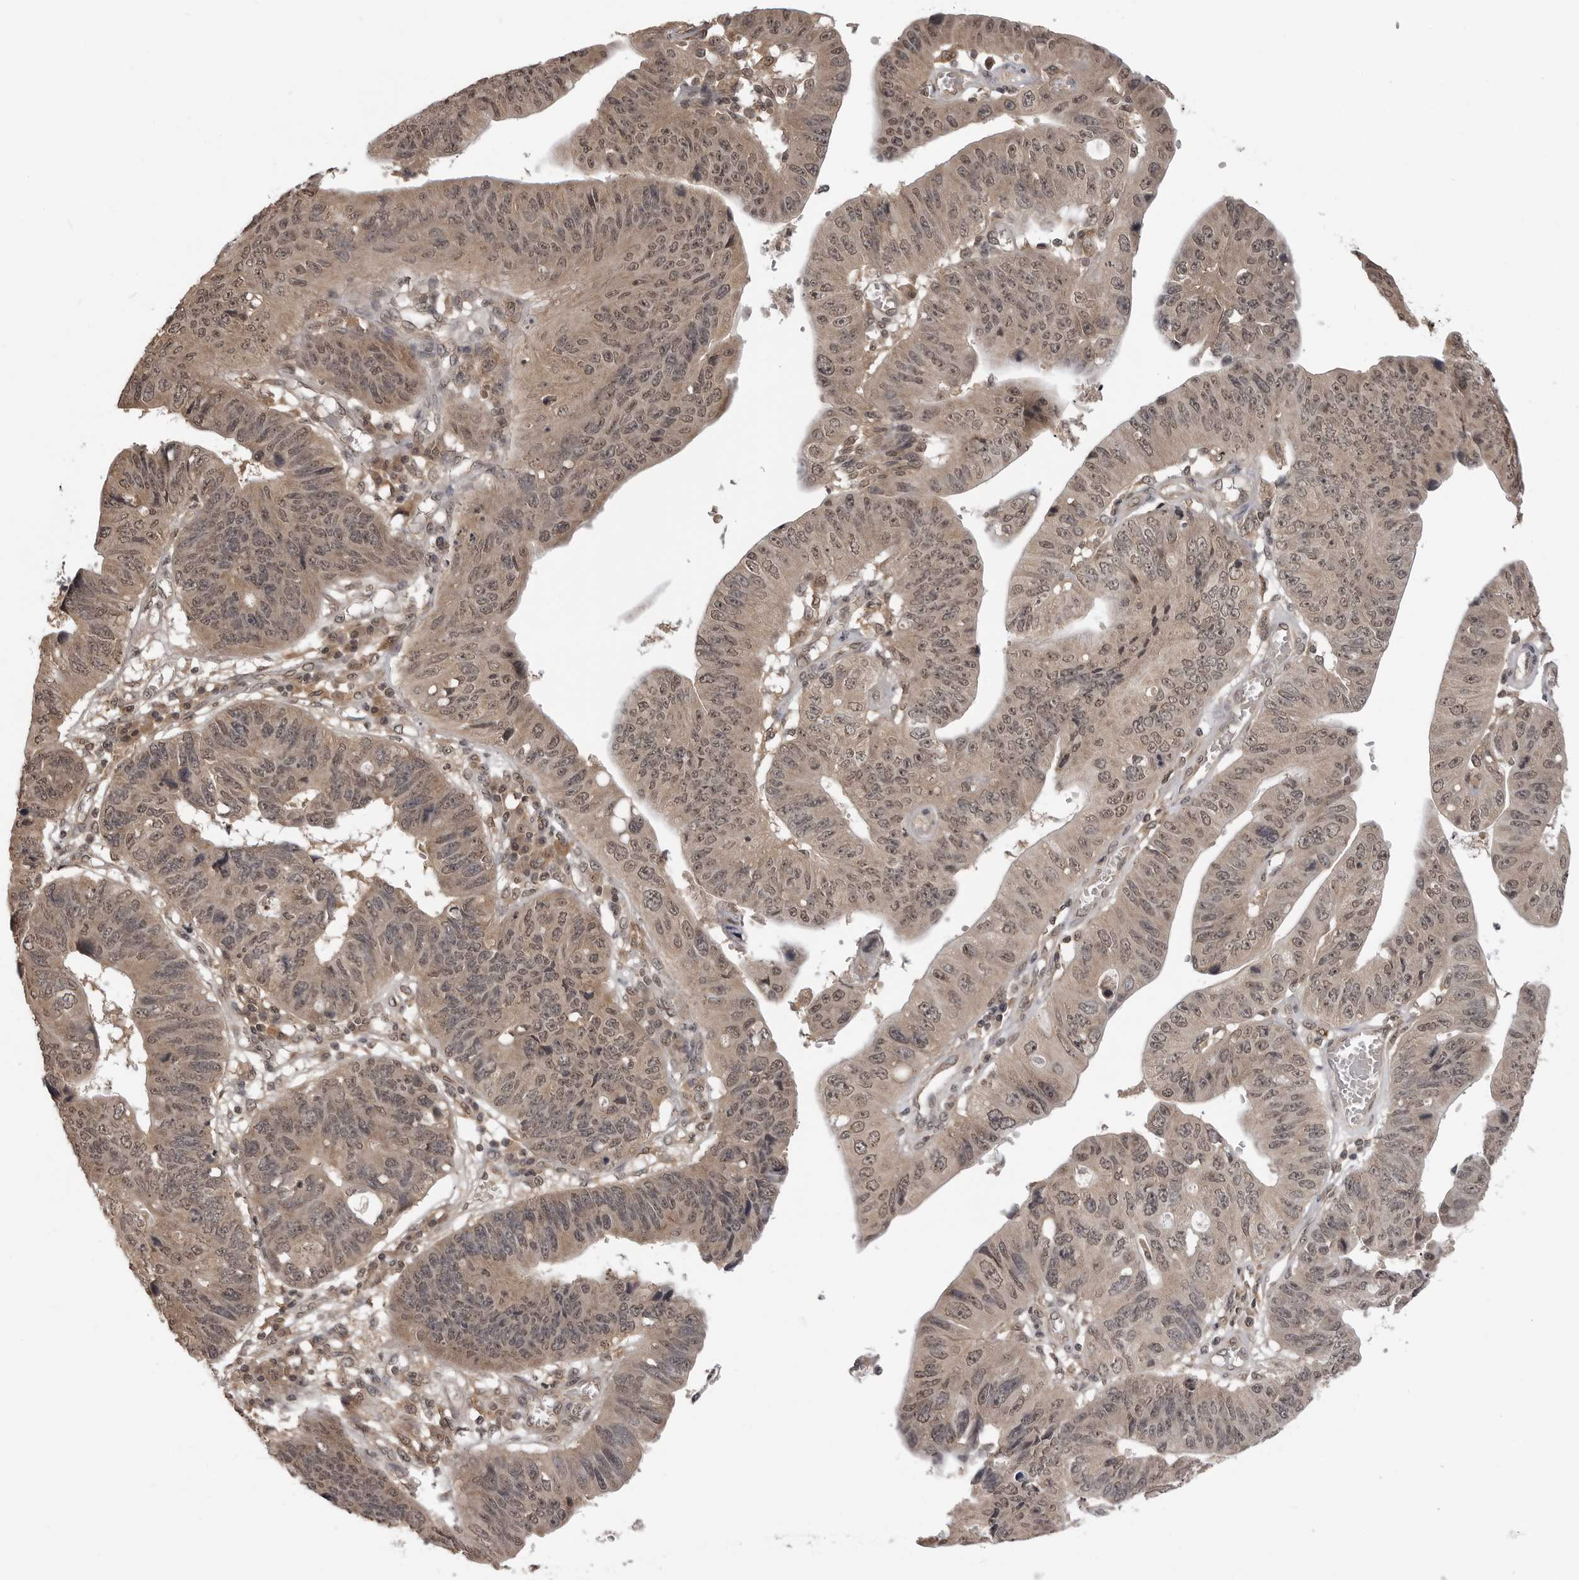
{"staining": {"intensity": "weak", "quantity": "25%-75%", "location": "cytoplasmic/membranous,nuclear"}, "tissue": "stomach cancer", "cell_type": "Tumor cells", "image_type": "cancer", "snomed": [{"axis": "morphology", "description": "Adenocarcinoma, NOS"}, {"axis": "topography", "description": "Stomach"}], "caption": "Human stomach adenocarcinoma stained with a brown dye exhibits weak cytoplasmic/membranous and nuclear positive positivity in approximately 25%-75% of tumor cells.", "gene": "IL24", "patient": {"sex": "male", "age": 59}}